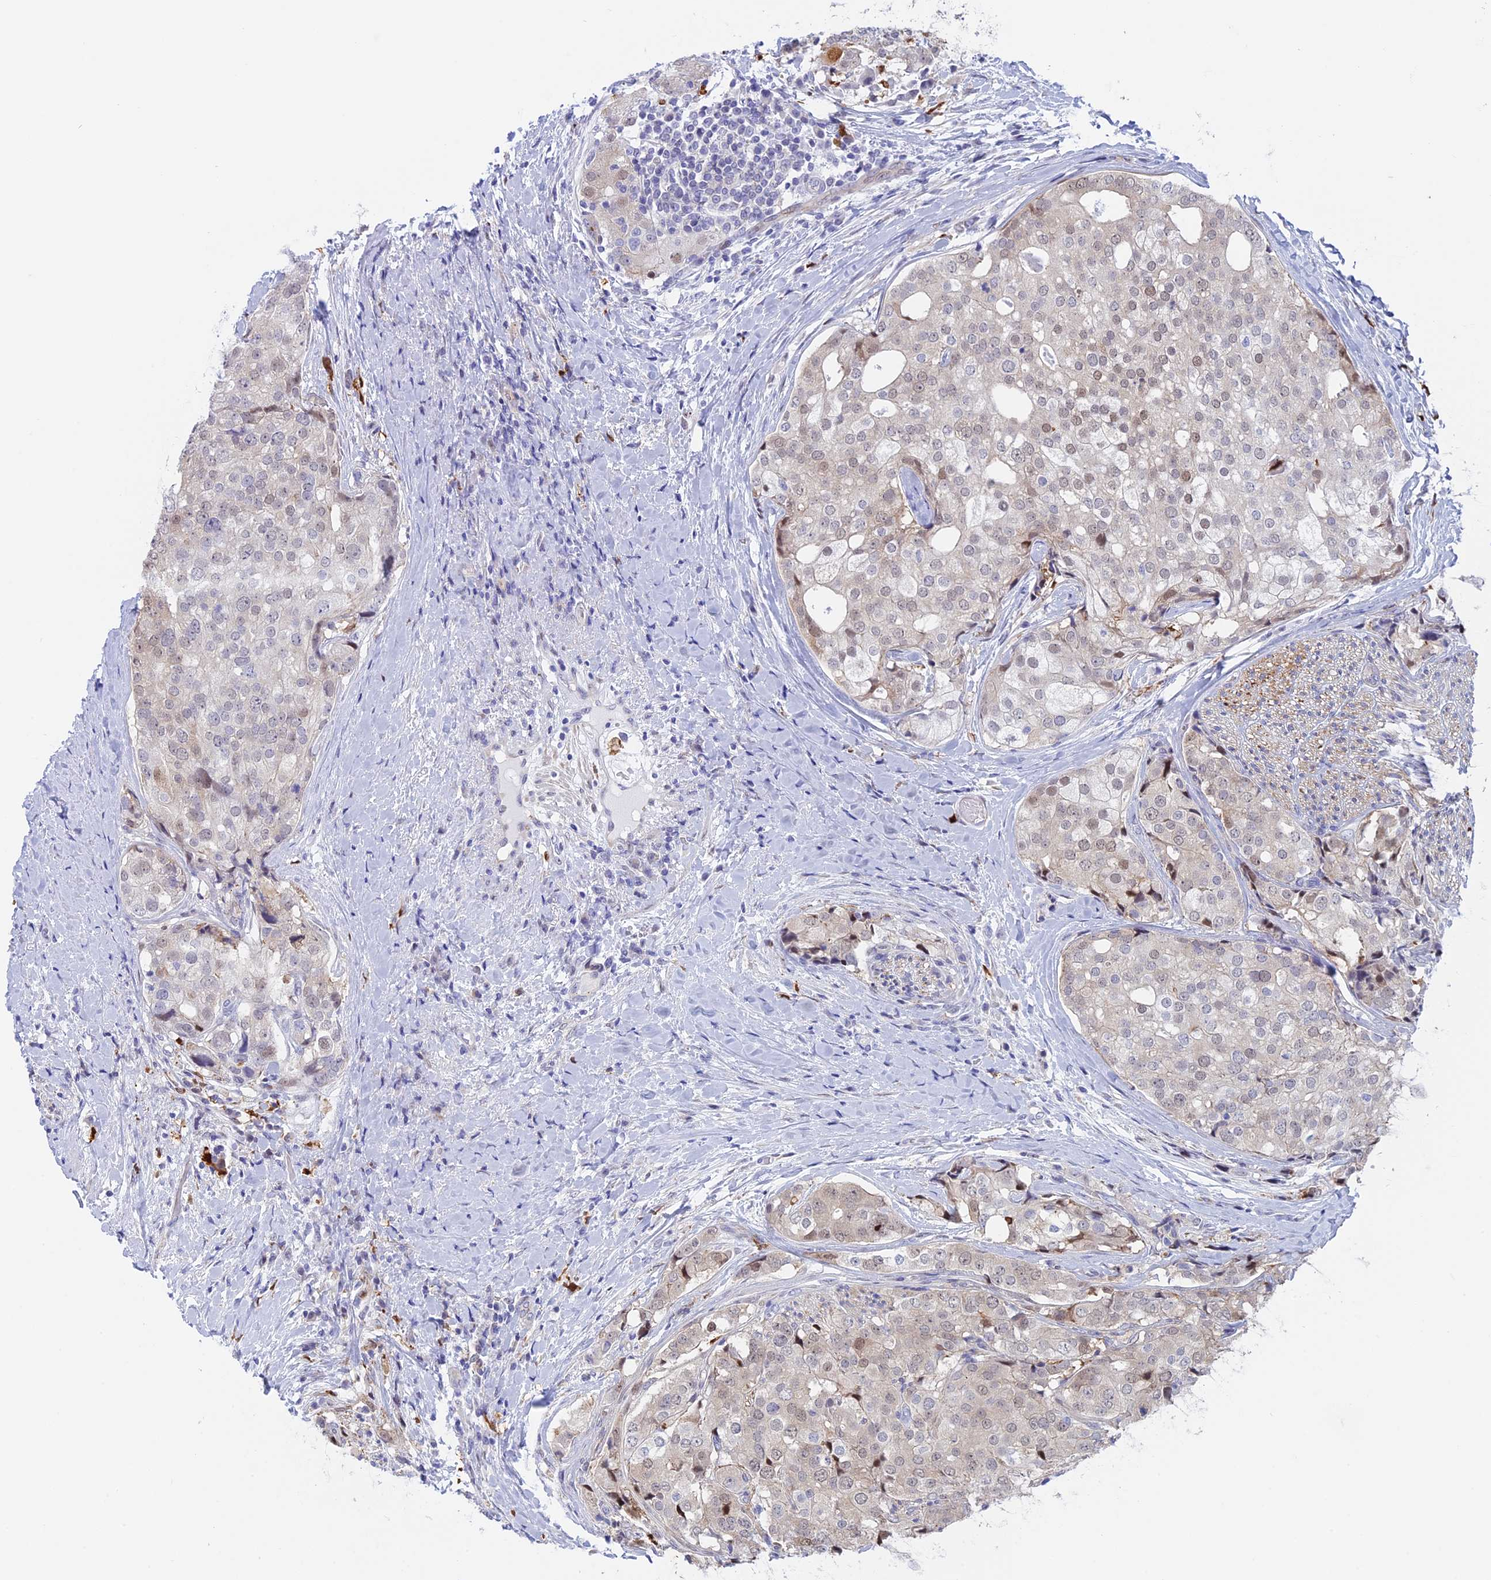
{"staining": {"intensity": "negative", "quantity": "none", "location": "none"}, "tissue": "prostate cancer", "cell_type": "Tumor cells", "image_type": "cancer", "snomed": [{"axis": "morphology", "description": "Adenocarcinoma, High grade"}, {"axis": "topography", "description": "Prostate"}], "caption": "Immunohistochemistry of prostate cancer displays no staining in tumor cells.", "gene": "SLC26A1", "patient": {"sex": "male", "age": 49}}